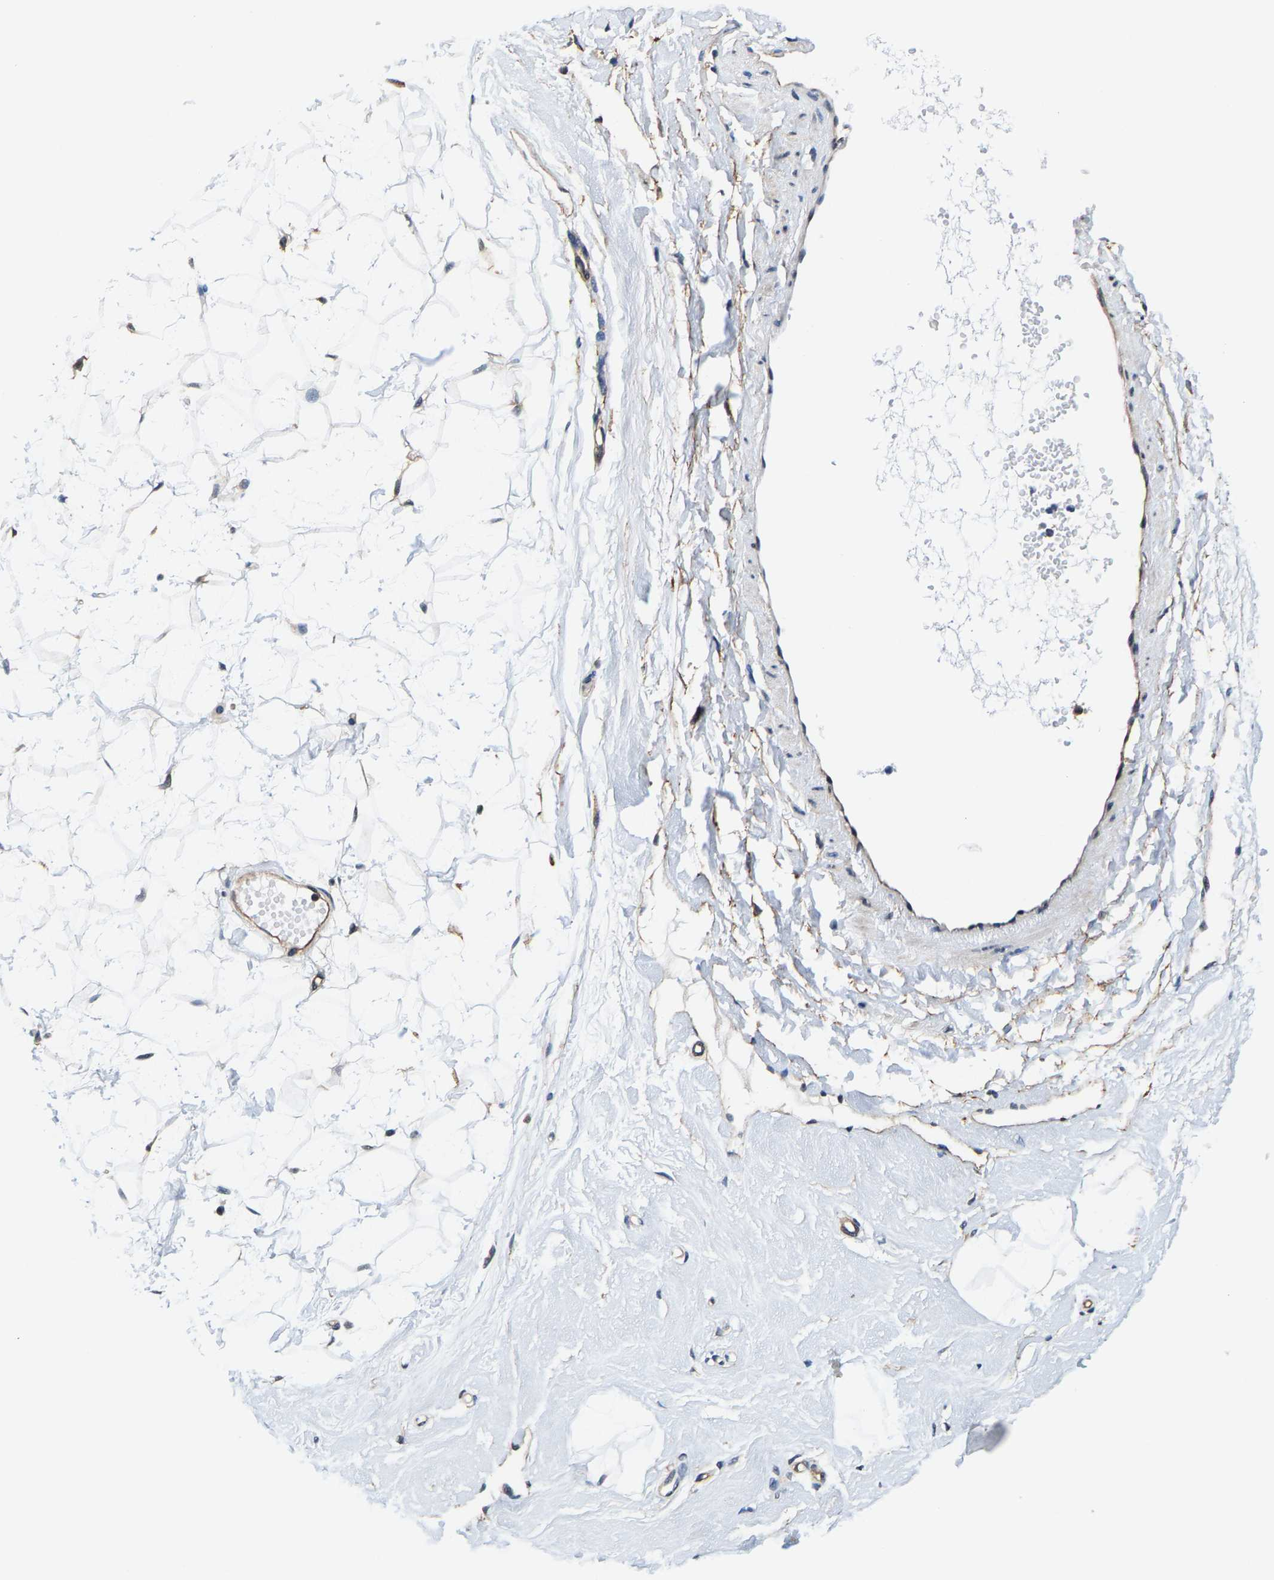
{"staining": {"intensity": "negative", "quantity": "none", "location": "none"}, "tissue": "breast", "cell_type": "Adipocytes", "image_type": "normal", "snomed": [{"axis": "morphology", "description": "Normal tissue, NOS"}, {"axis": "topography", "description": "Breast"}], "caption": "The photomicrograph demonstrates no staining of adipocytes in unremarkable breast. The staining was performed using DAB to visualize the protein expression in brown, while the nuclei were stained in blue with hematoxylin (Magnification: 20x).", "gene": "GTPBP10", "patient": {"sex": "female", "age": 23}}